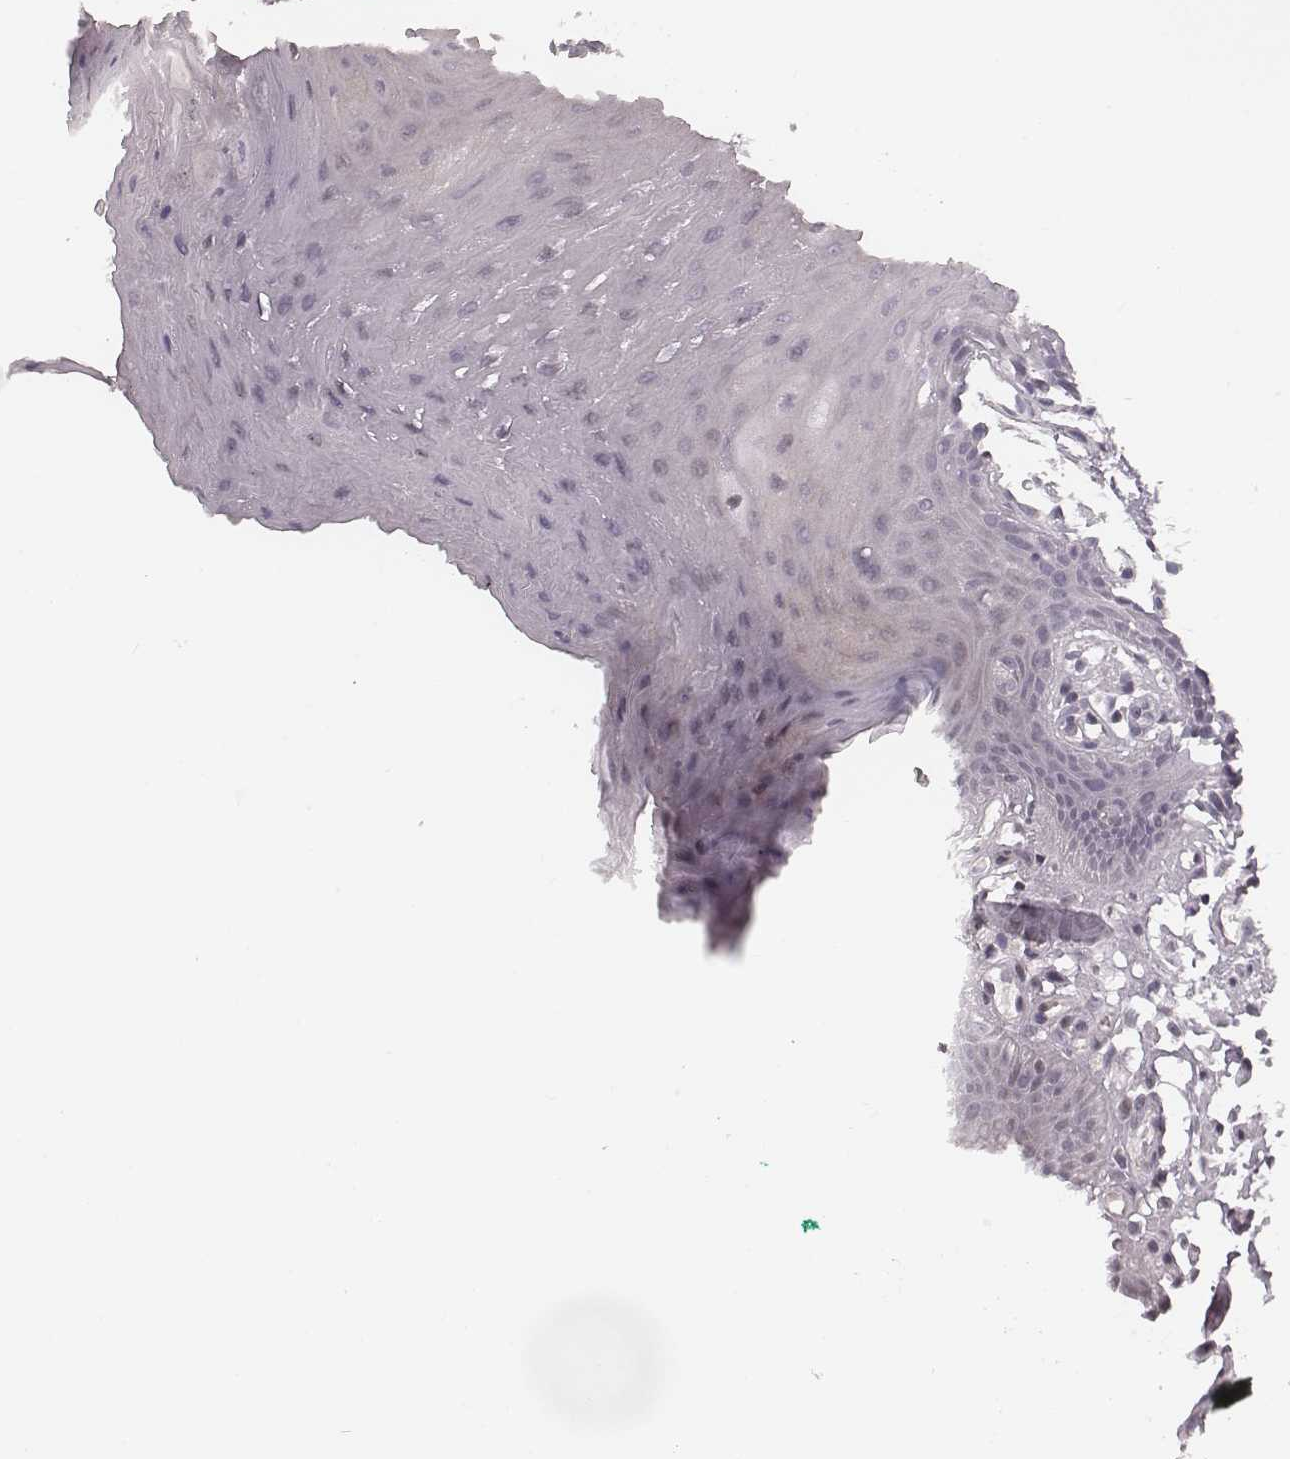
{"staining": {"intensity": "negative", "quantity": "none", "location": "none"}, "tissue": "oral mucosa", "cell_type": "Squamous epithelial cells", "image_type": "normal", "snomed": [{"axis": "morphology", "description": "Normal tissue, NOS"}, {"axis": "morphology", "description": "Squamous cell carcinoma, NOS"}, {"axis": "topography", "description": "Oral tissue"}, {"axis": "topography", "description": "Head-Neck"}], "caption": "DAB (3,3'-diaminobenzidine) immunohistochemical staining of unremarkable oral mucosa exhibits no significant positivity in squamous epithelial cells.", "gene": "S100Z", "patient": {"sex": "female", "age": 50}}